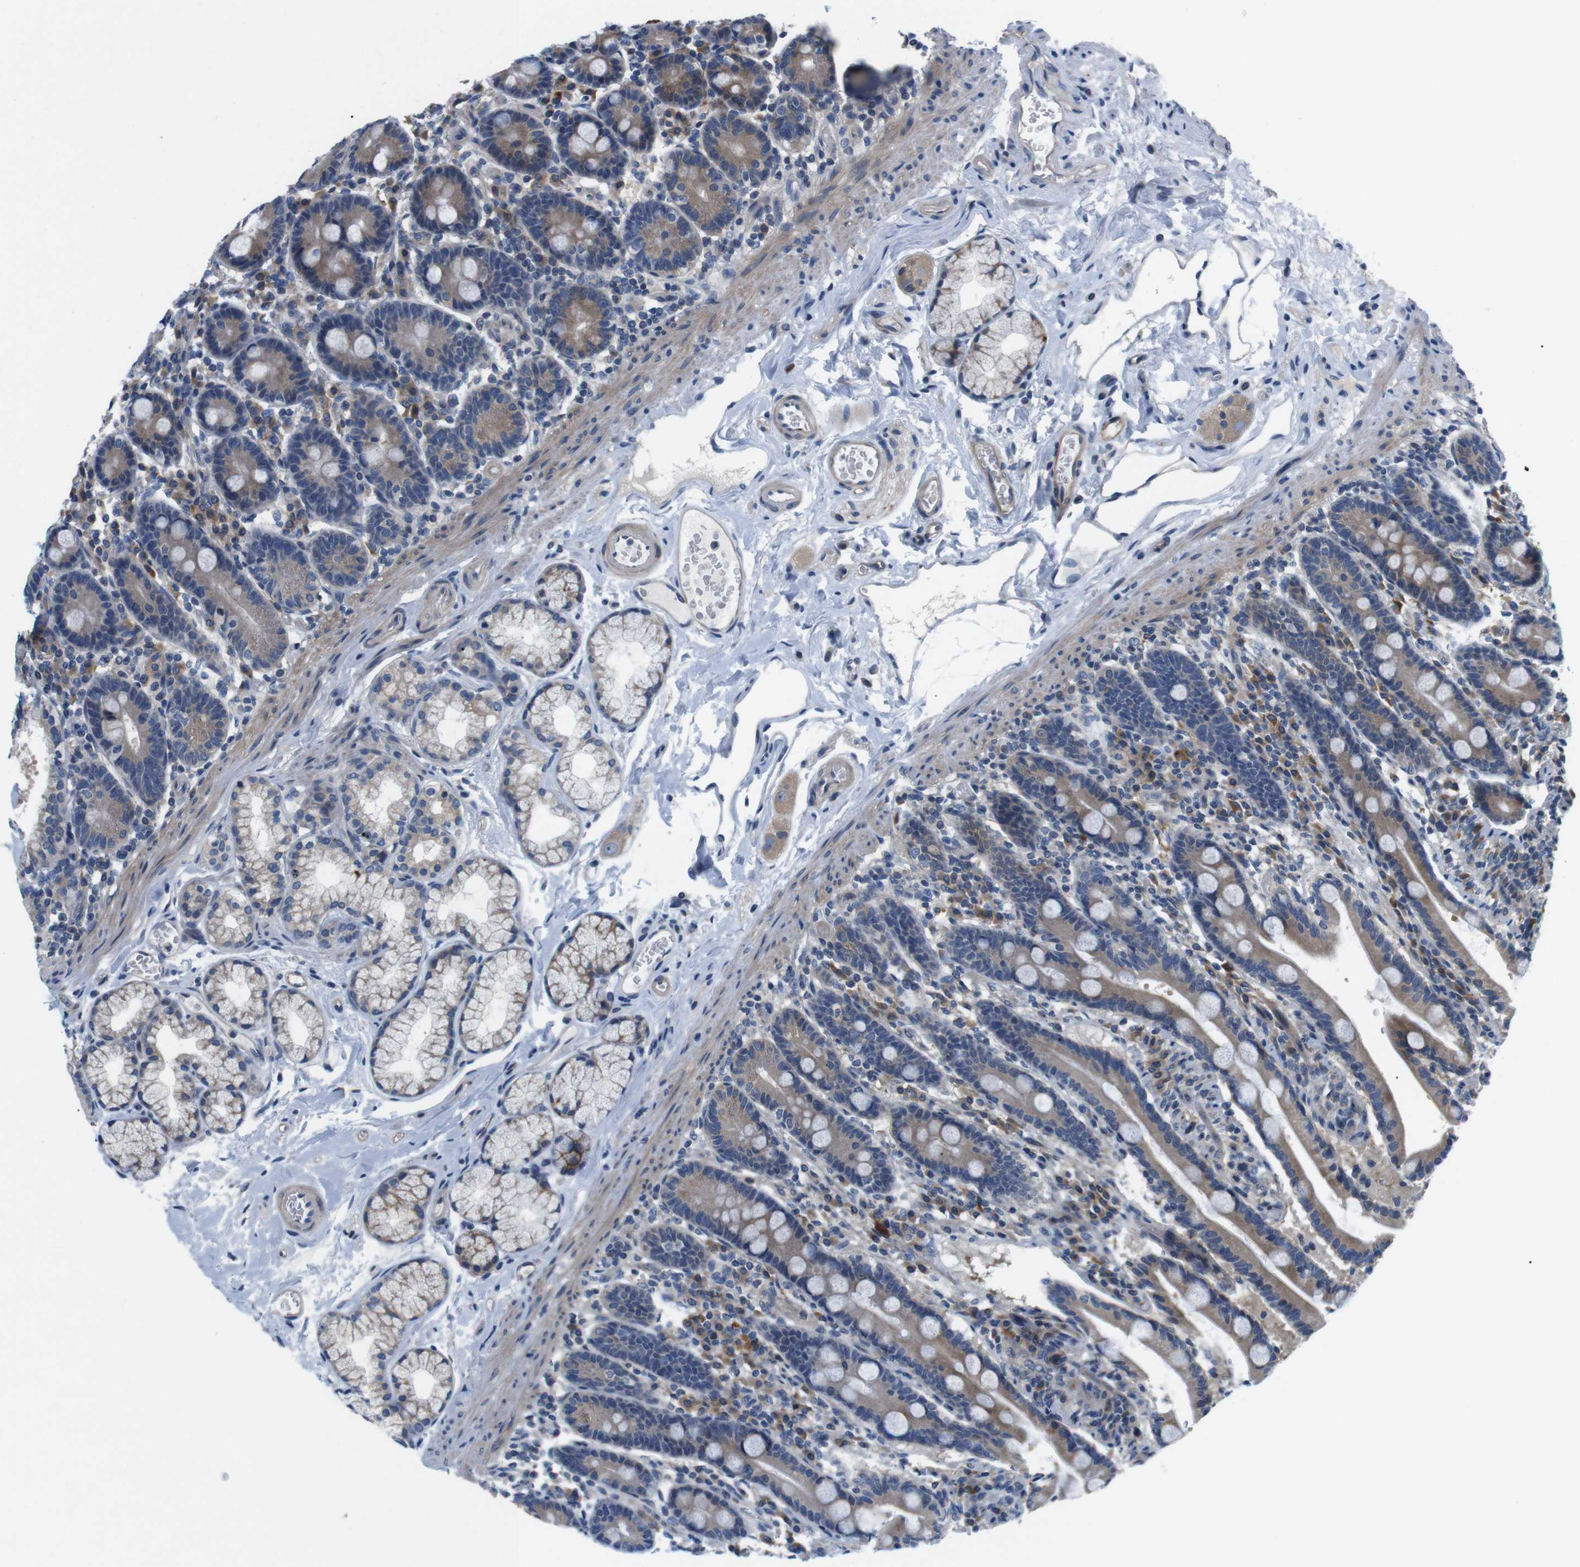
{"staining": {"intensity": "moderate", "quantity": ">75%", "location": "cytoplasmic/membranous"}, "tissue": "duodenum", "cell_type": "Glandular cells", "image_type": "normal", "snomed": [{"axis": "morphology", "description": "Normal tissue, NOS"}, {"axis": "topography", "description": "Duodenum"}], "caption": "Moderate cytoplasmic/membranous positivity is identified in approximately >75% of glandular cells in benign duodenum. Nuclei are stained in blue.", "gene": "JAK1", "patient": {"sex": "male", "age": 54}}